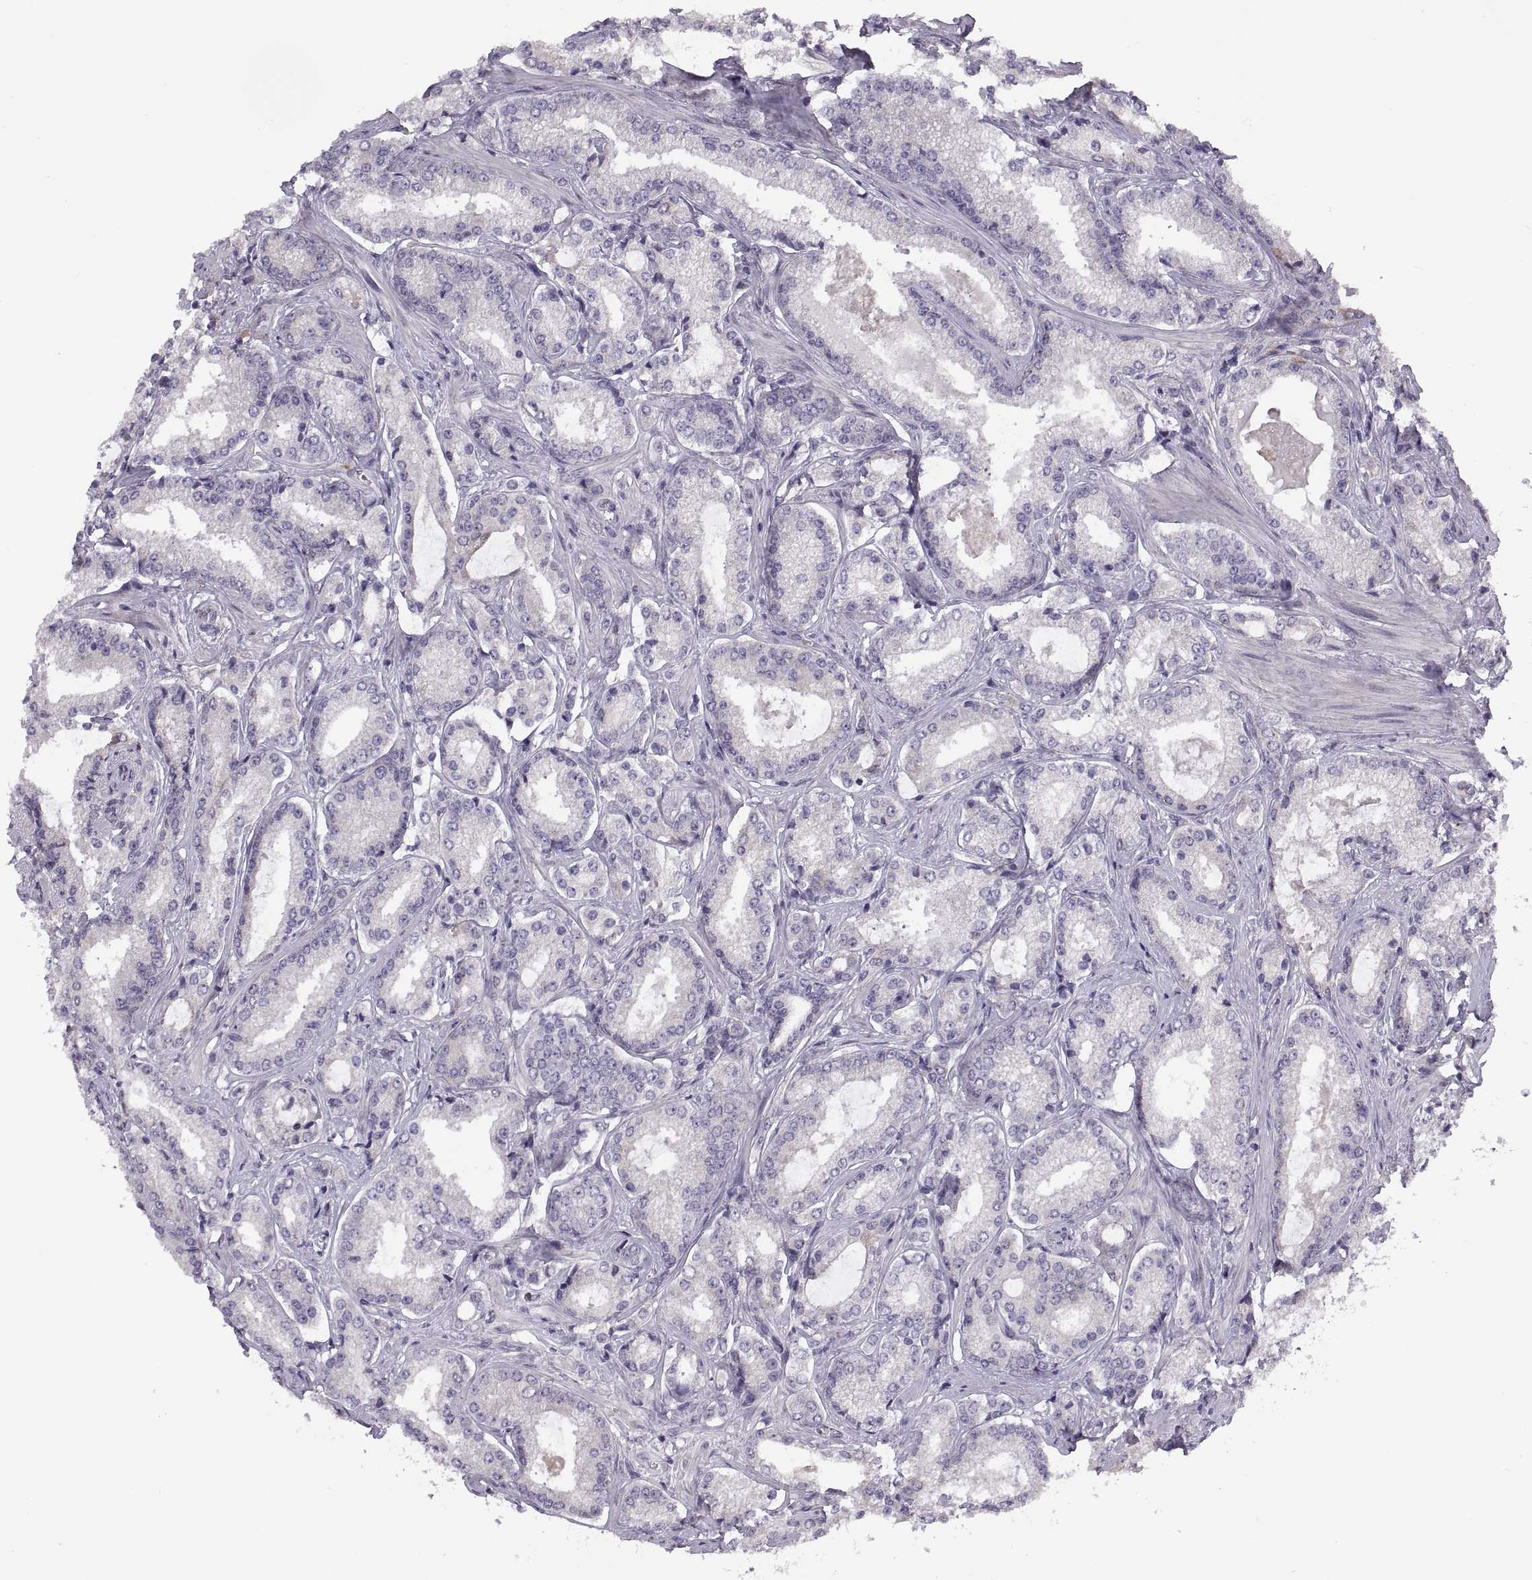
{"staining": {"intensity": "negative", "quantity": "none", "location": "none"}, "tissue": "prostate cancer", "cell_type": "Tumor cells", "image_type": "cancer", "snomed": [{"axis": "morphology", "description": "Adenocarcinoma, Low grade"}, {"axis": "topography", "description": "Prostate"}], "caption": "There is no significant staining in tumor cells of low-grade adenocarcinoma (prostate). (Brightfield microscopy of DAB (3,3'-diaminobenzidine) IHC at high magnification).", "gene": "ACSBG2", "patient": {"sex": "male", "age": 56}}